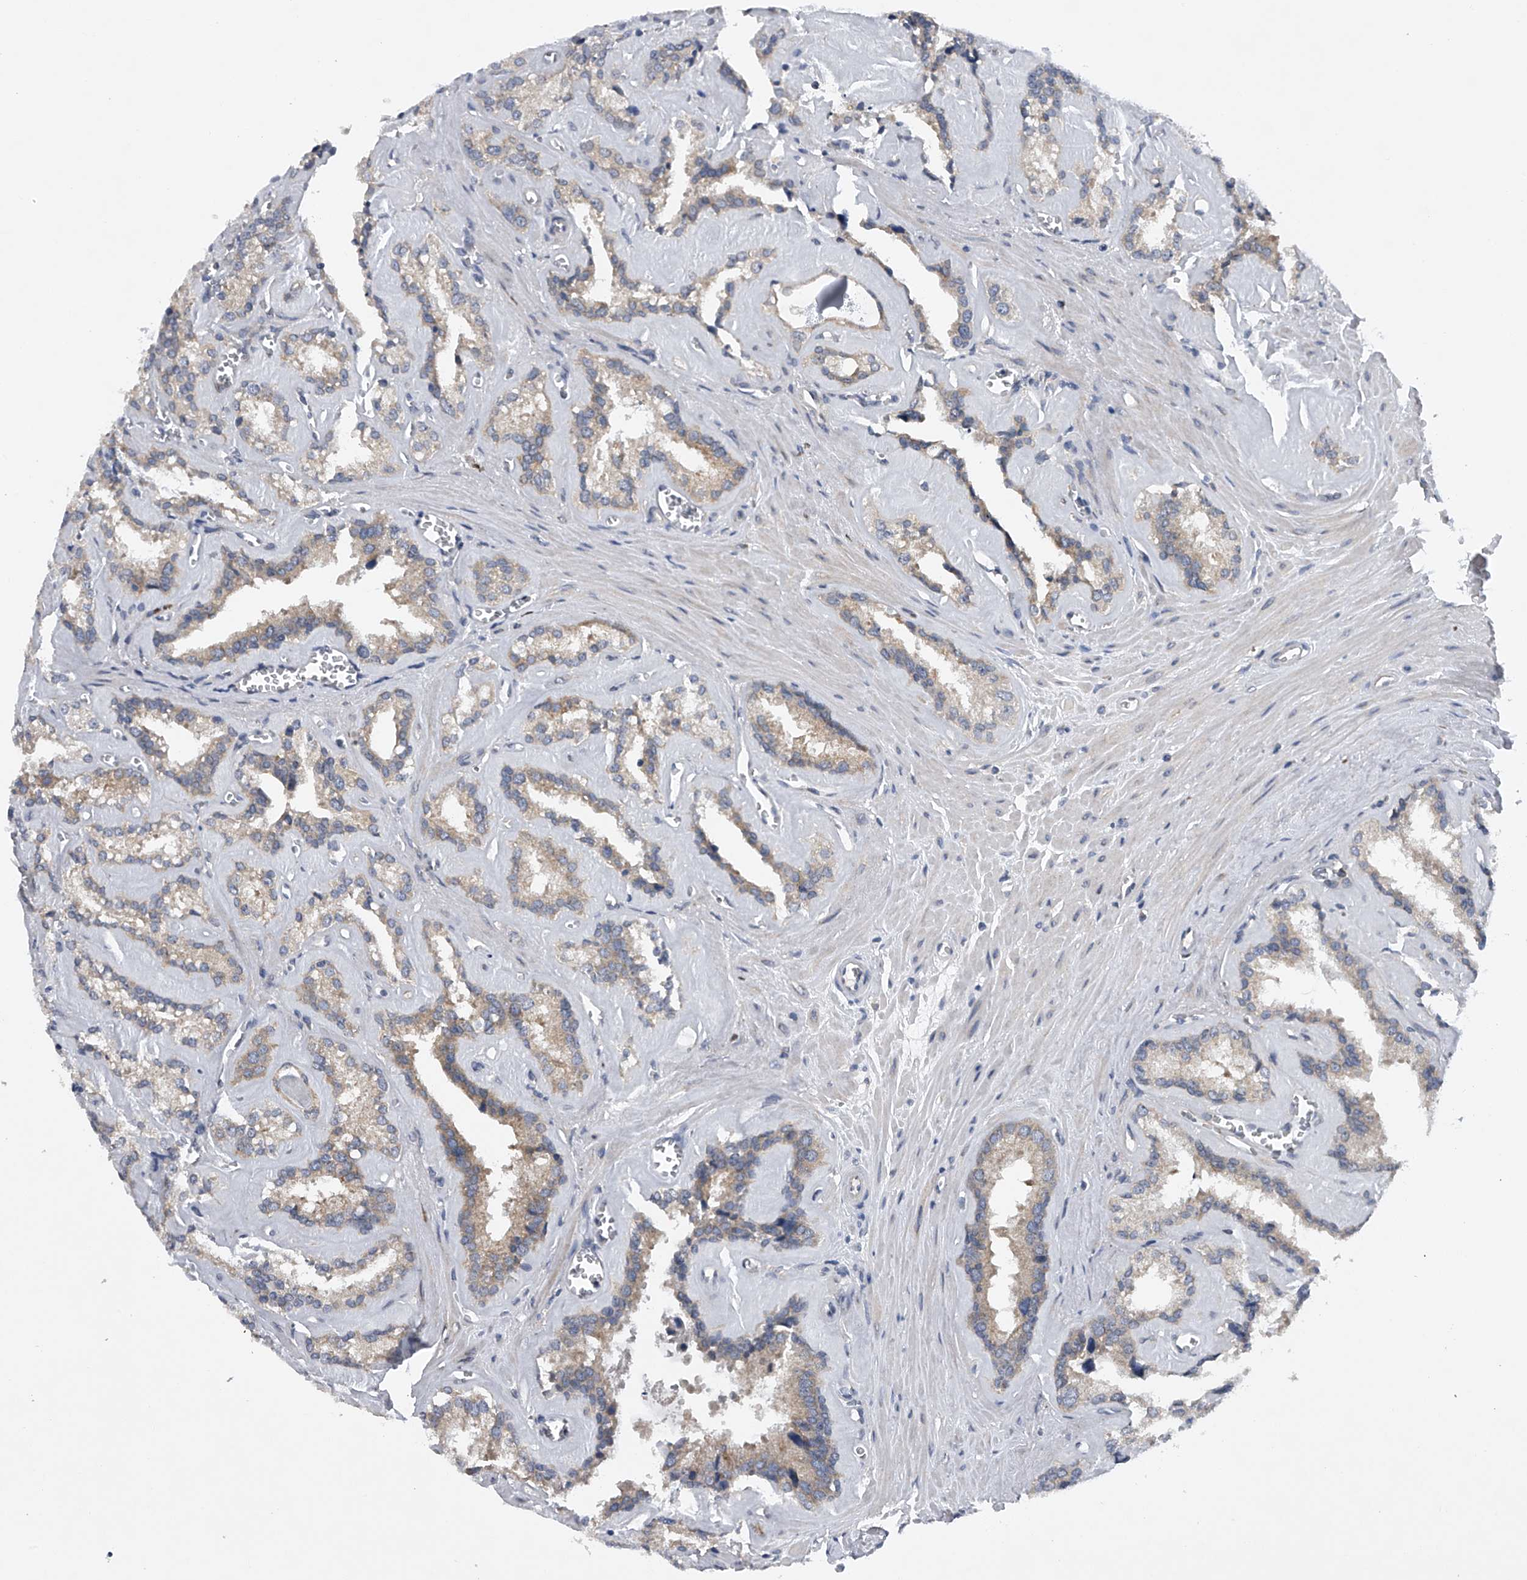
{"staining": {"intensity": "moderate", "quantity": "25%-75%", "location": "cytoplasmic/membranous"}, "tissue": "seminal vesicle", "cell_type": "Glandular cells", "image_type": "normal", "snomed": [{"axis": "morphology", "description": "Normal tissue, NOS"}, {"axis": "topography", "description": "Prostate"}, {"axis": "topography", "description": "Seminal veicle"}], "caption": "A micrograph of human seminal vesicle stained for a protein demonstrates moderate cytoplasmic/membranous brown staining in glandular cells. (DAB (3,3'-diaminobenzidine) = brown stain, brightfield microscopy at high magnification).", "gene": "RNF5", "patient": {"sex": "male", "age": 59}}